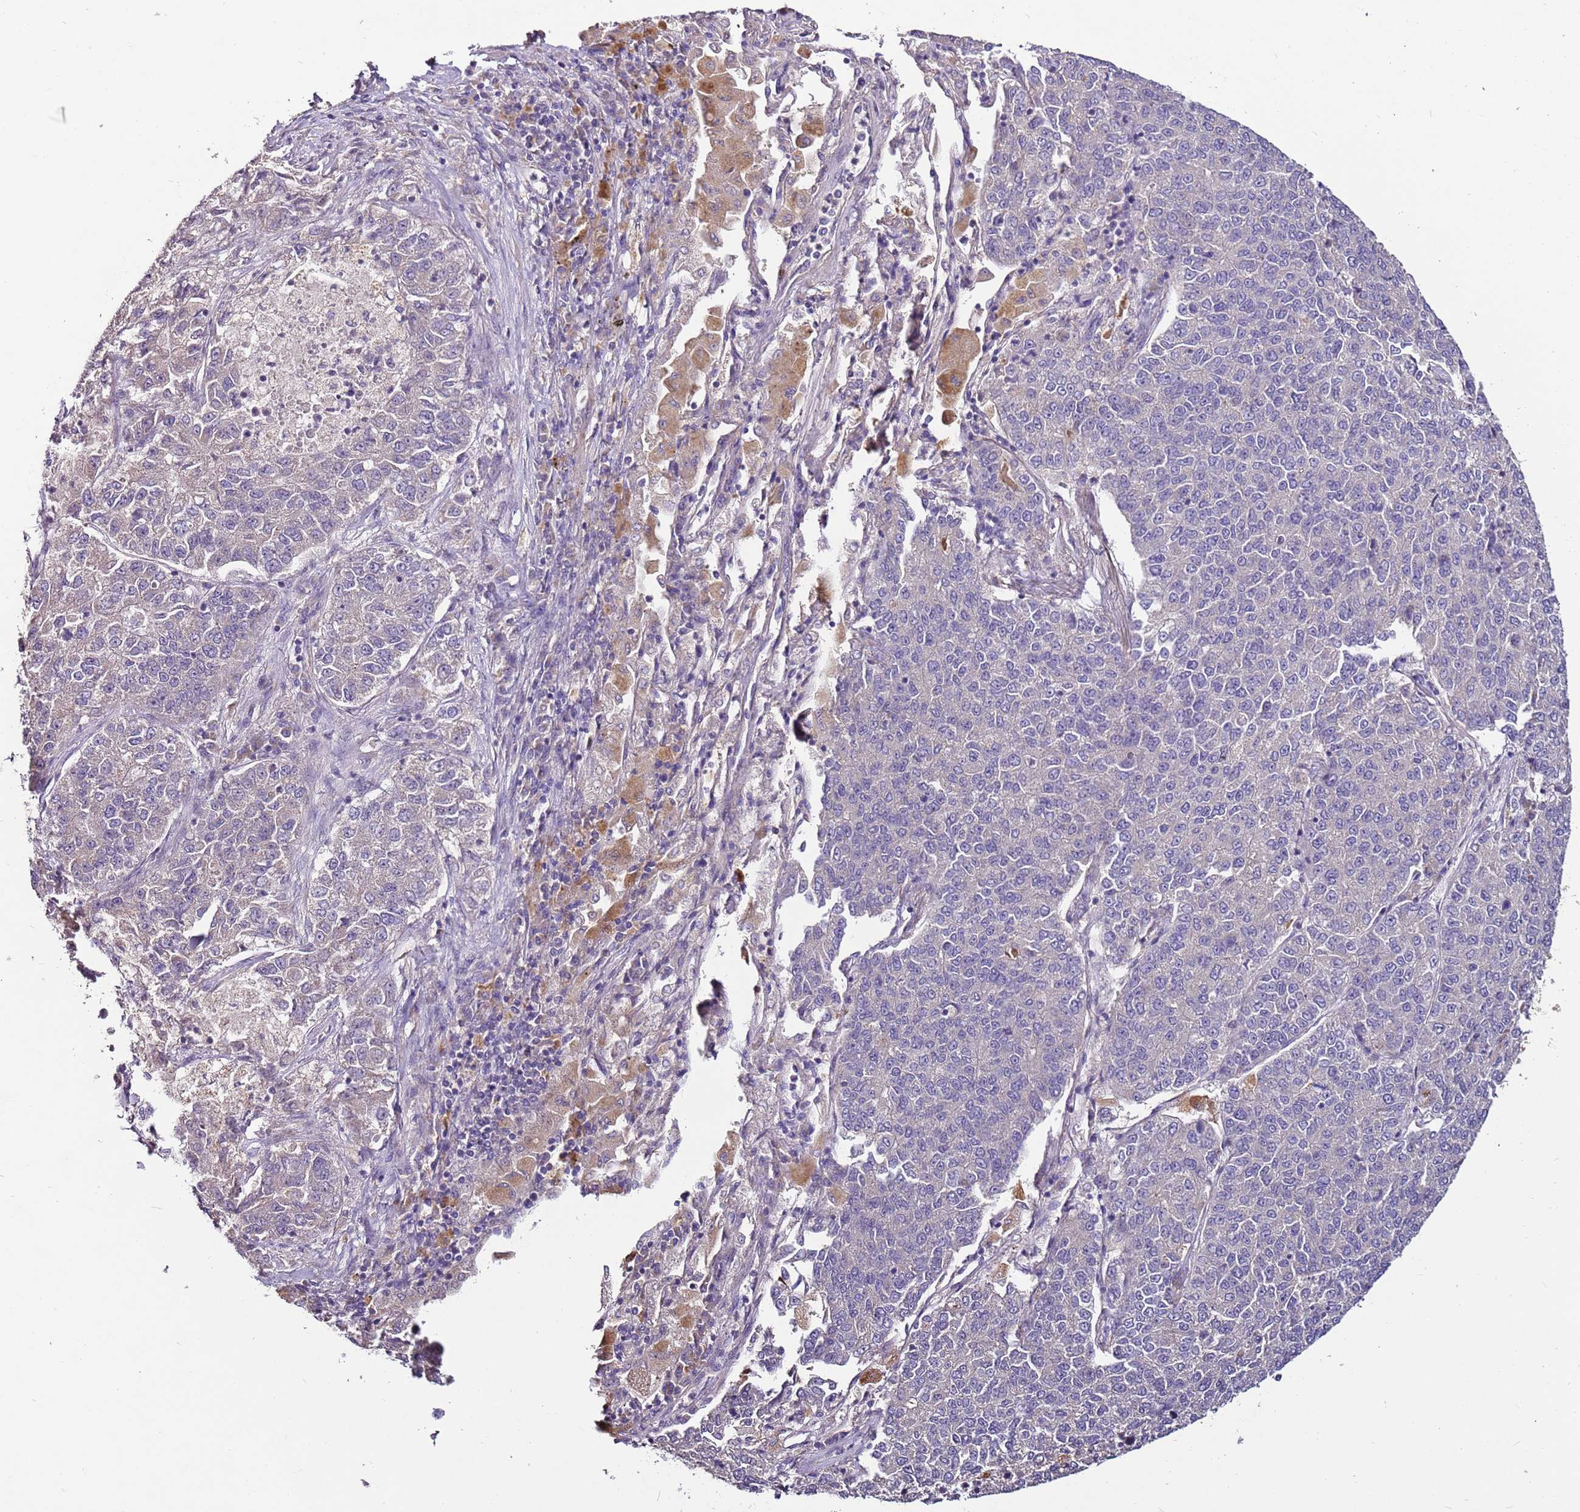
{"staining": {"intensity": "negative", "quantity": "none", "location": "none"}, "tissue": "lung cancer", "cell_type": "Tumor cells", "image_type": "cancer", "snomed": [{"axis": "morphology", "description": "Adenocarcinoma, NOS"}, {"axis": "topography", "description": "Lung"}], "caption": "Image shows no protein expression in tumor cells of lung cancer tissue.", "gene": "FAM20A", "patient": {"sex": "male", "age": 49}}